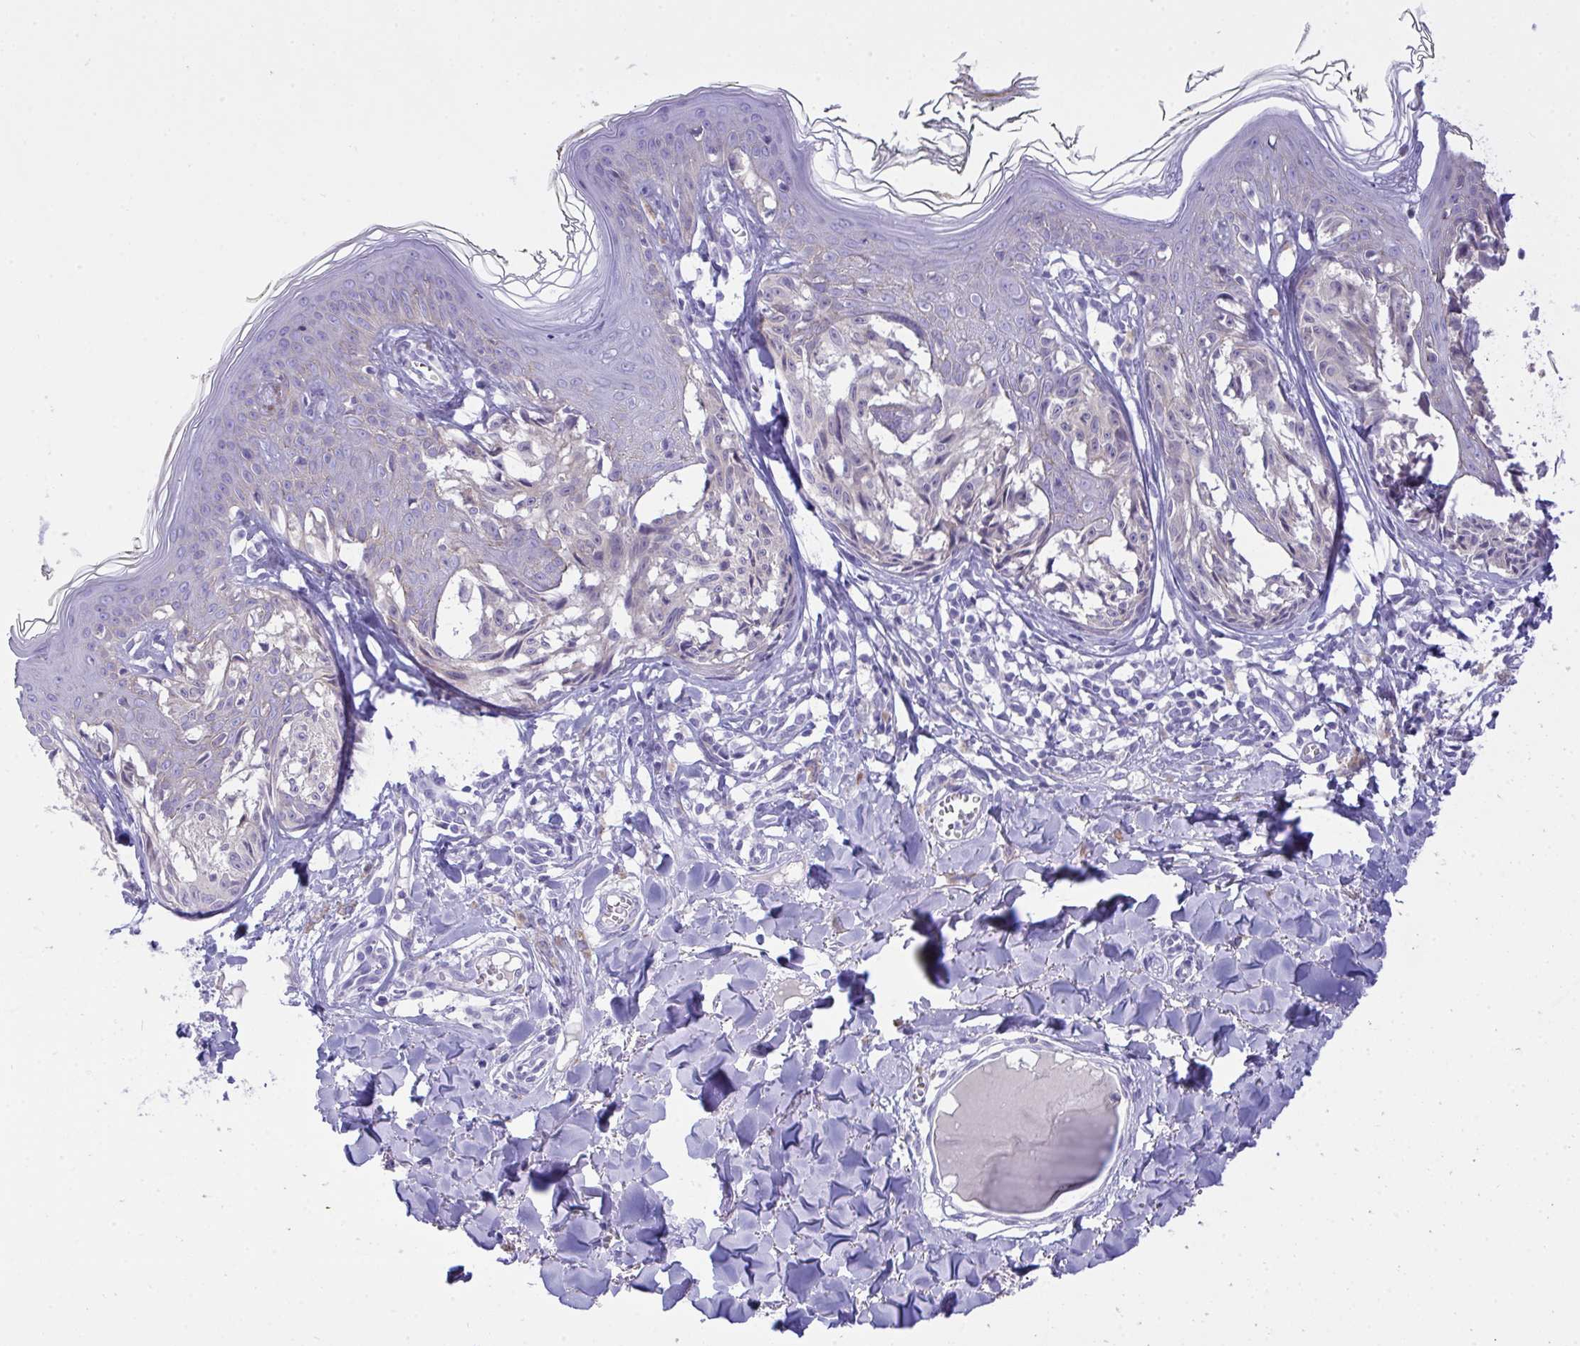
{"staining": {"intensity": "negative", "quantity": "none", "location": "none"}, "tissue": "melanoma", "cell_type": "Tumor cells", "image_type": "cancer", "snomed": [{"axis": "morphology", "description": "Malignant melanoma, NOS"}, {"axis": "topography", "description": "Skin"}], "caption": "This is a image of immunohistochemistry (IHC) staining of malignant melanoma, which shows no positivity in tumor cells.", "gene": "GLB1L2", "patient": {"sex": "female", "age": 43}}